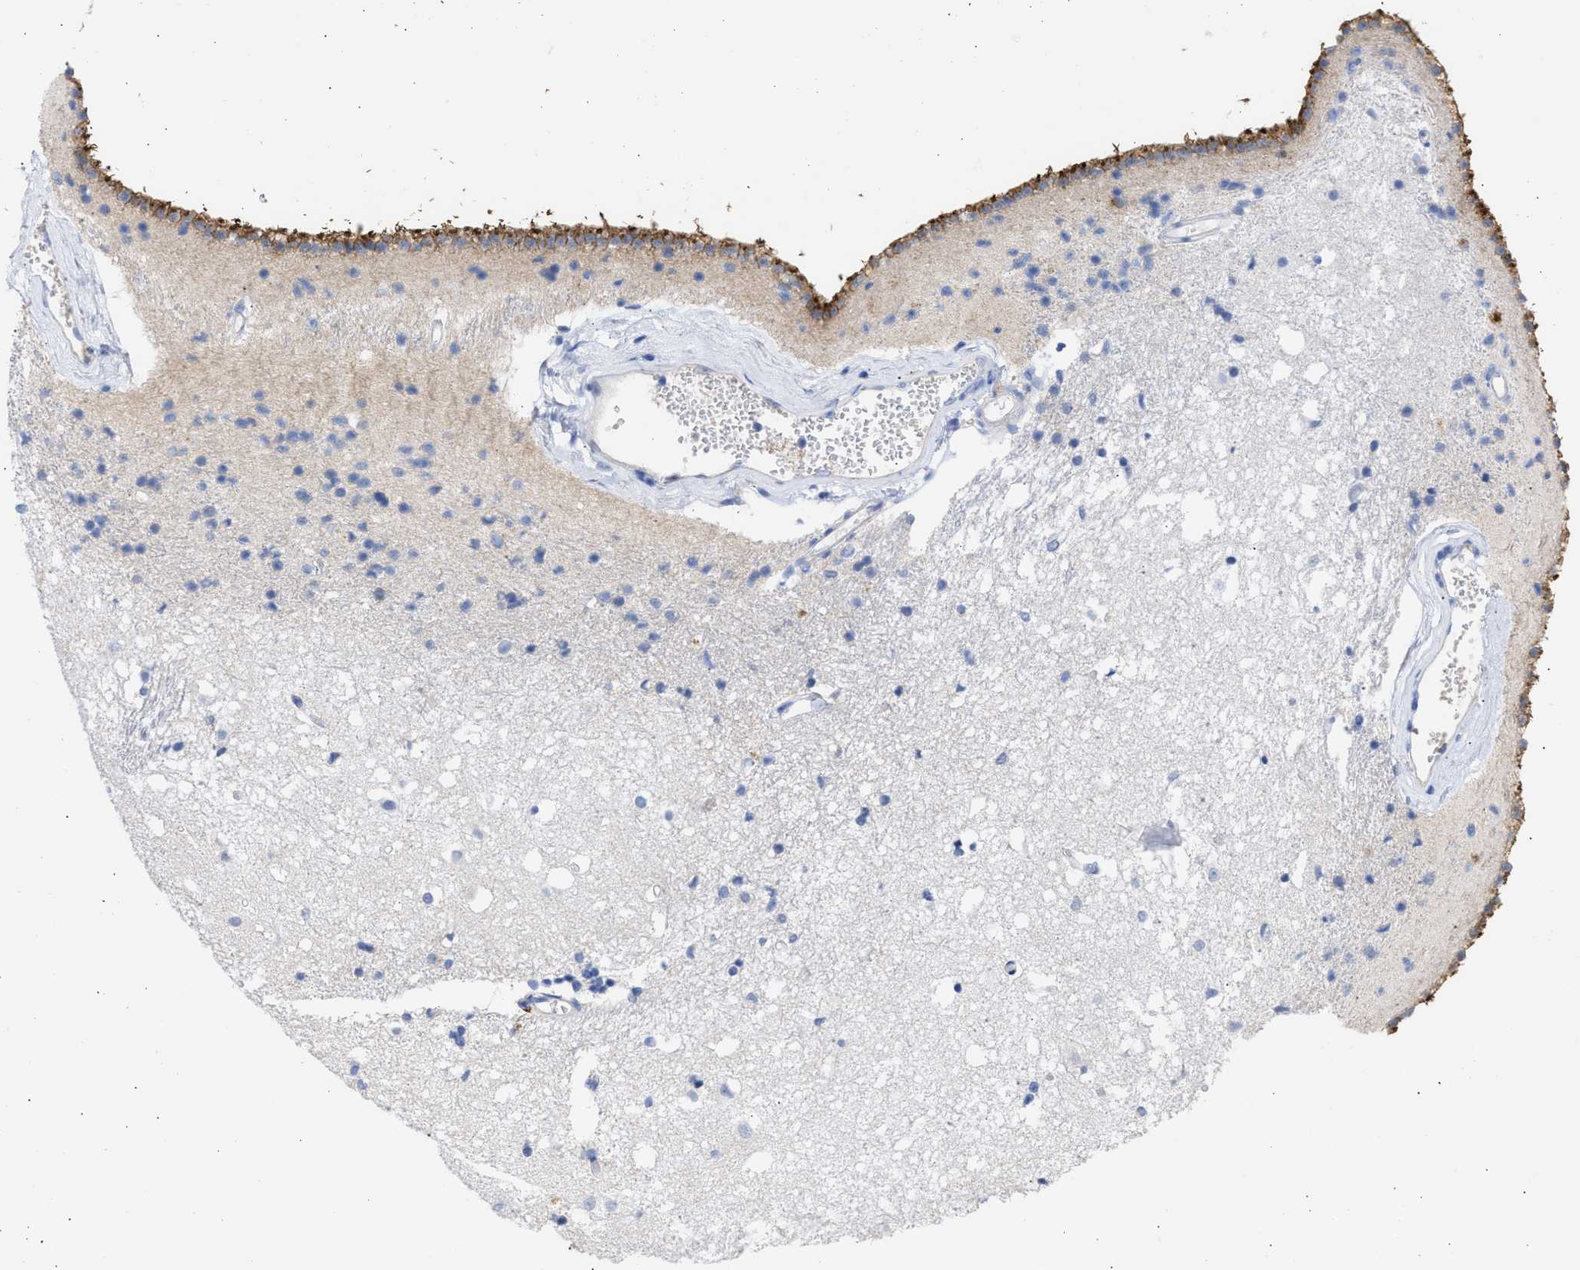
{"staining": {"intensity": "moderate", "quantity": "<25%", "location": "cytoplasmic/membranous"}, "tissue": "caudate", "cell_type": "Glial cells", "image_type": "normal", "snomed": [{"axis": "morphology", "description": "Normal tissue, NOS"}, {"axis": "topography", "description": "Lateral ventricle wall"}], "caption": "Protein positivity by IHC shows moderate cytoplasmic/membranous expression in about <25% of glial cells in normal caudate. (DAB IHC, brown staining for protein, blue staining for nuclei).", "gene": "RSPH1", "patient": {"sex": "male", "age": 45}}